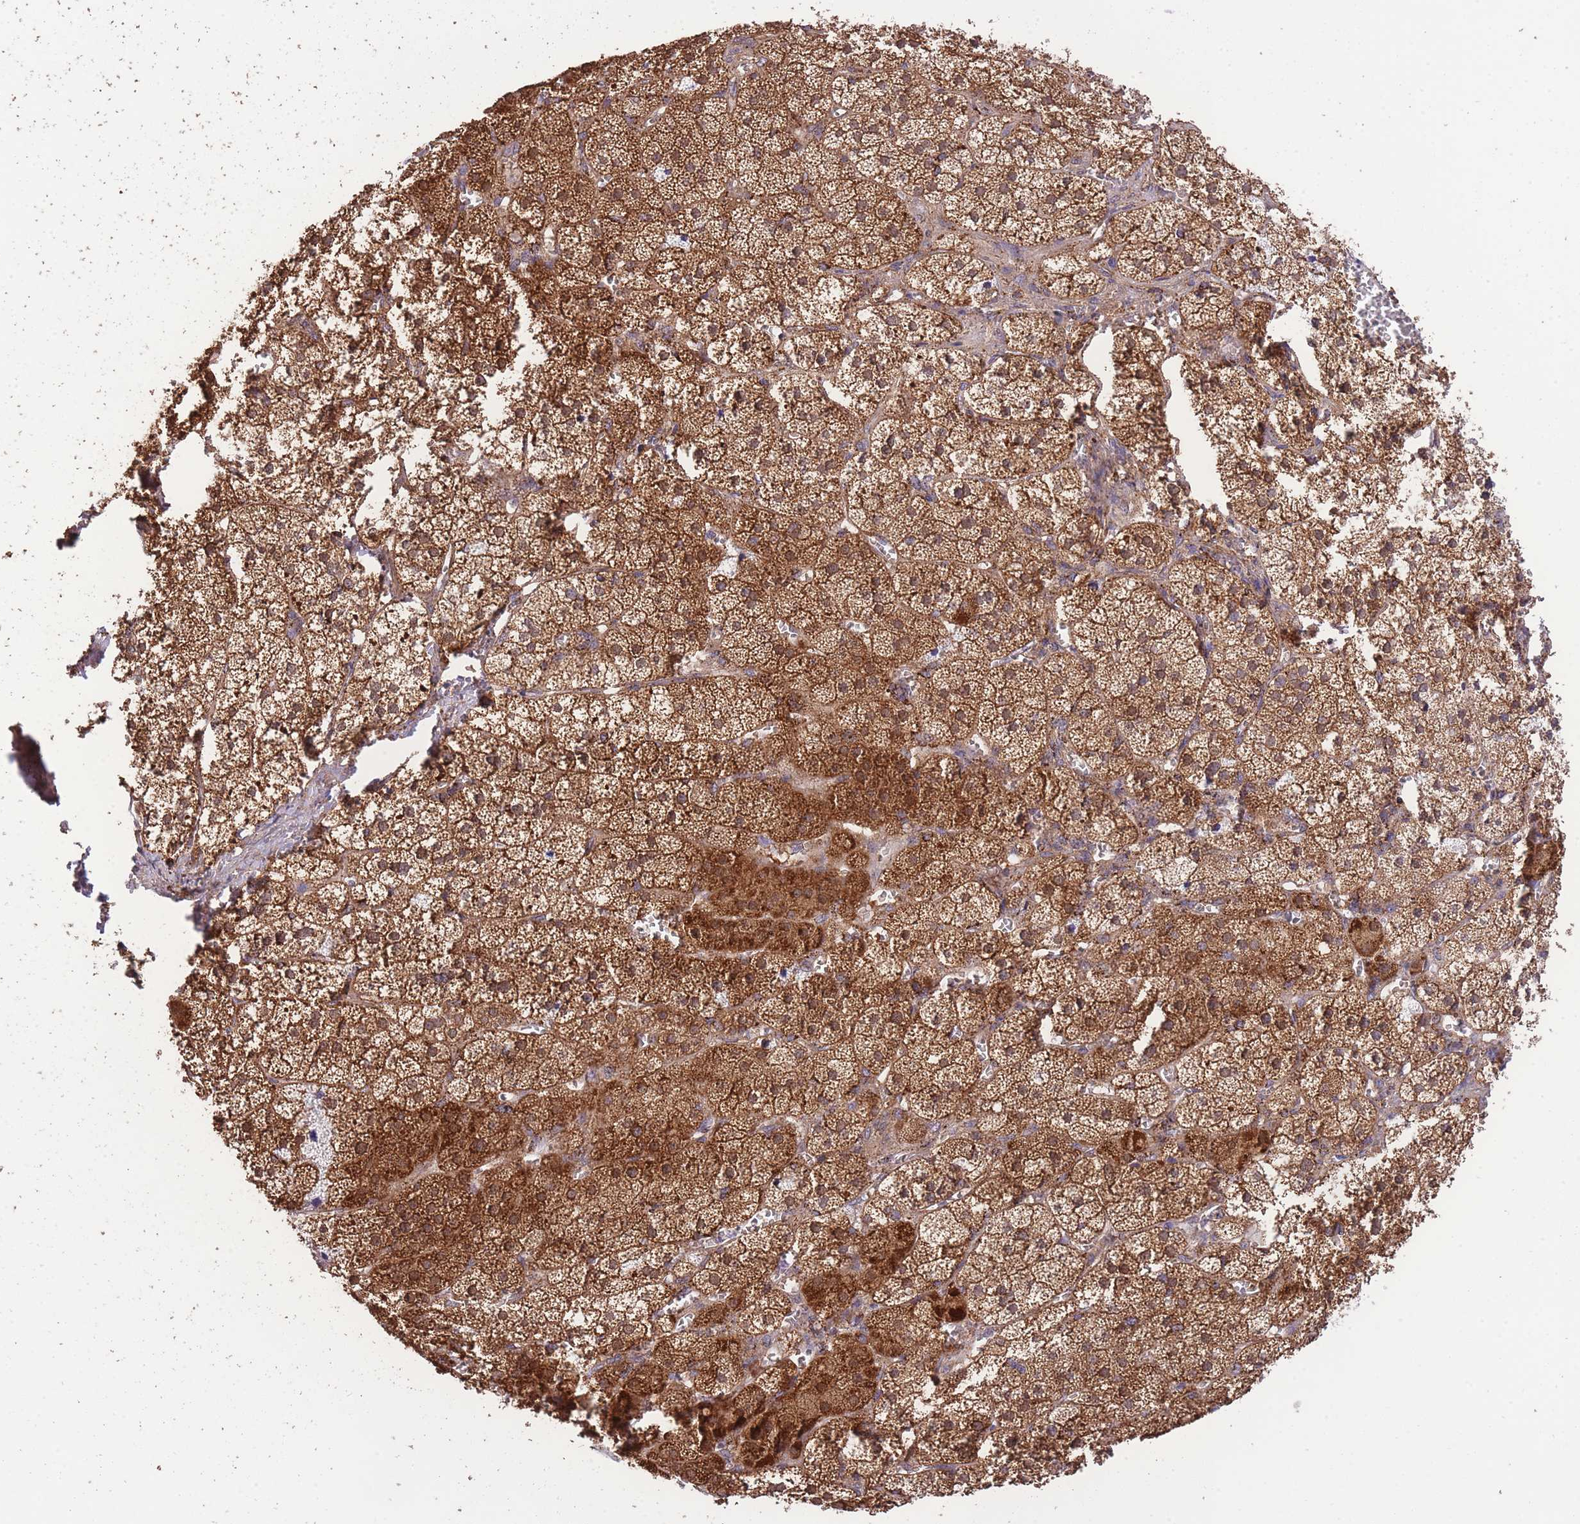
{"staining": {"intensity": "strong", "quantity": ">75%", "location": "cytoplasmic/membranous,nuclear"}, "tissue": "adrenal gland", "cell_type": "Glandular cells", "image_type": "normal", "snomed": [{"axis": "morphology", "description": "Normal tissue, NOS"}, {"axis": "topography", "description": "Adrenal gland"}], "caption": "Immunohistochemical staining of normal human adrenal gland exhibits strong cytoplasmic/membranous,nuclear protein positivity in approximately >75% of glandular cells. (DAB IHC, brown staining for protein, blue staining for nuclei).", "gene": "ST3GAL3", "patient": {"sex": "female", "age": 52}}